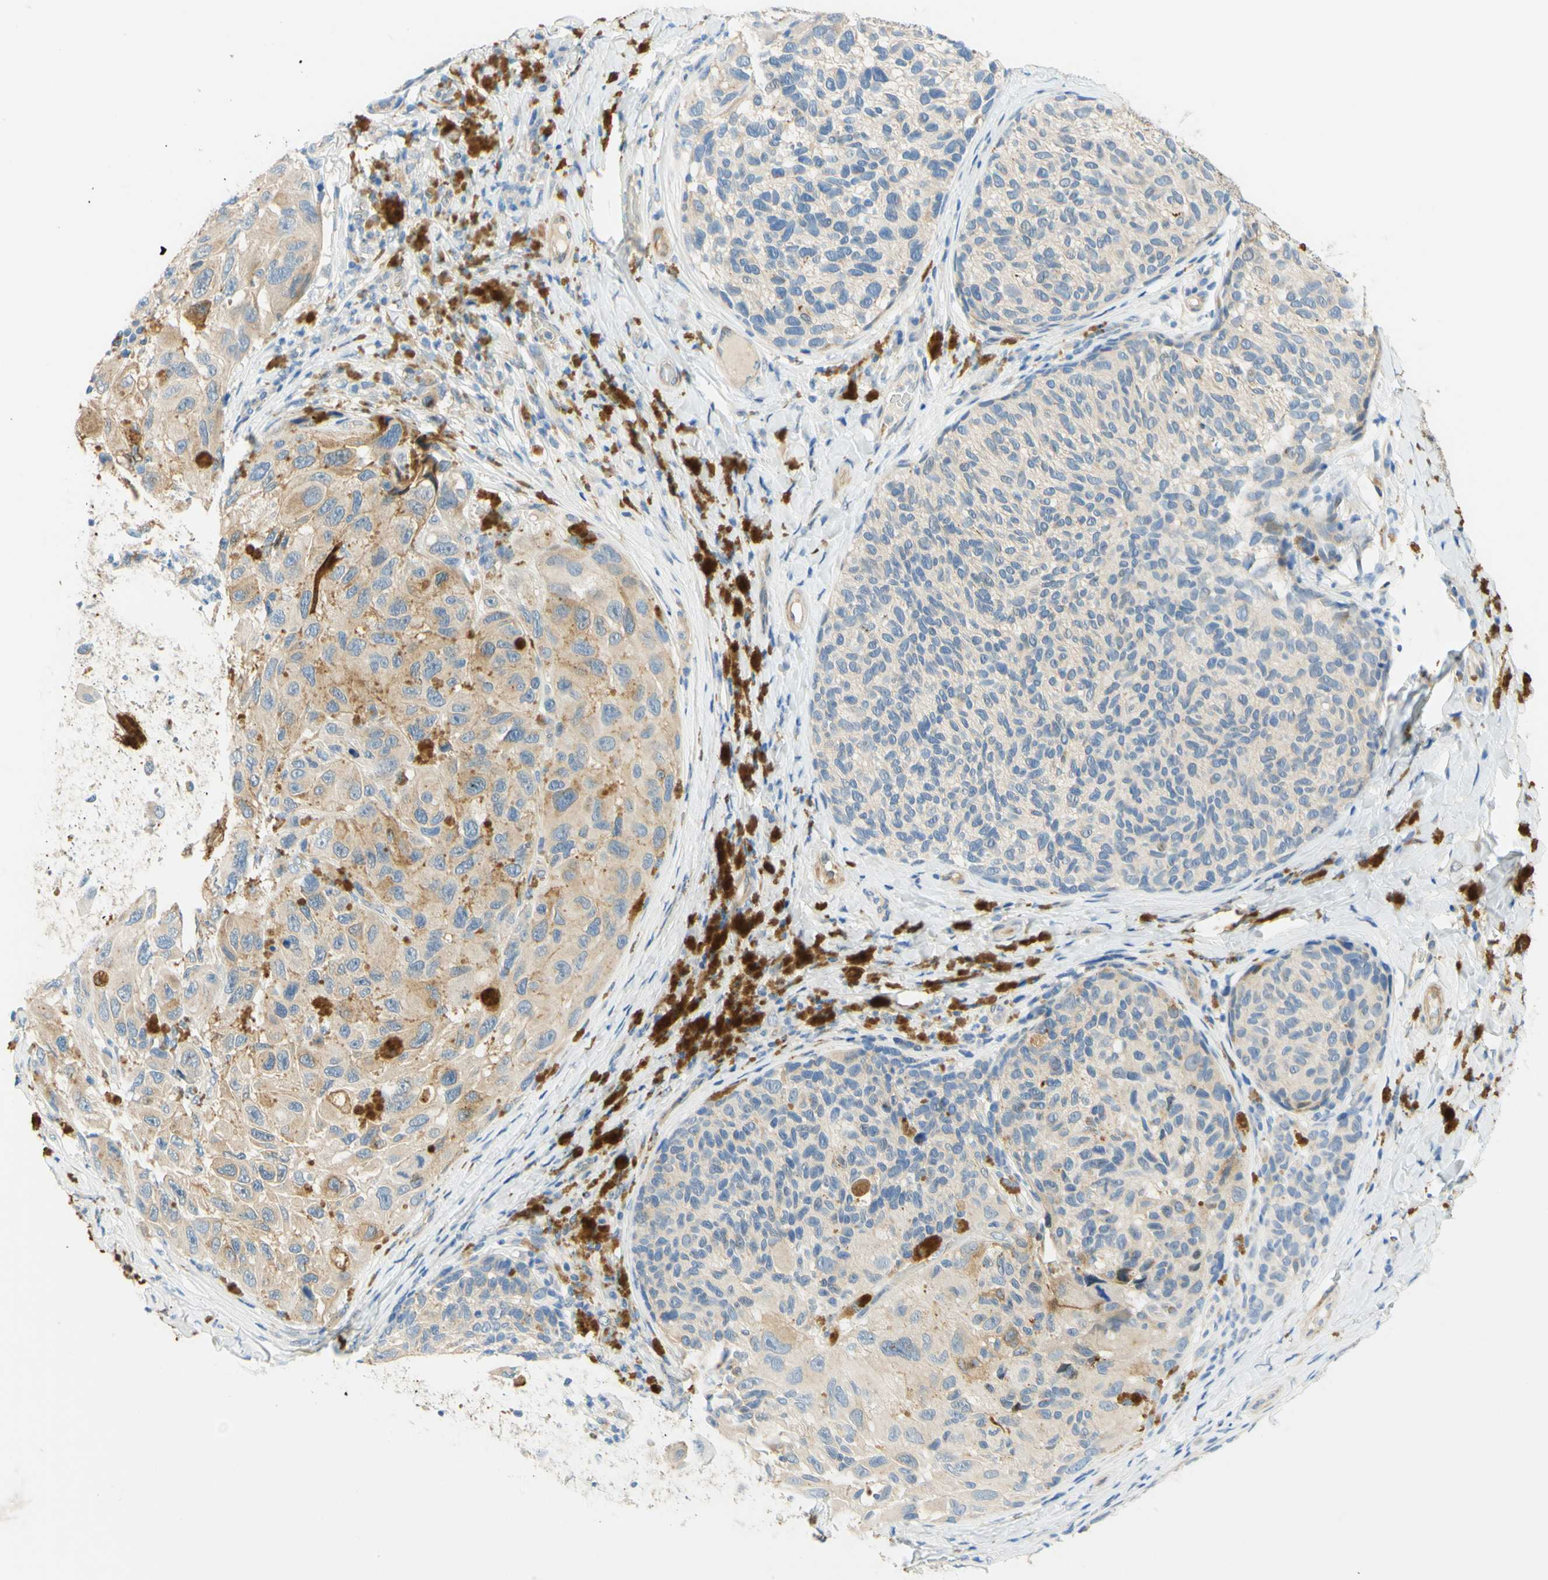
{"staining": {"intensity": "moderate", "quantity": ">75%", "location": "cytoplasmic/membranous"}, "tissue": "melanoma", "cell_type": "Tumor cells", "image_type": "cancer", "snomed": [{"axis": "morphology", "description": "Malignant melanoma, NOS"}, {"axis": "topography", "description": "Skin"}], "caption": "Immunohistochemistry of human malignant melanoma reveals medium levels of moderate cytoplasmic/membranous expression in about >75% of tumor cells.", "gene": "ENTREP2", "patient": {"sex": "female", "age": 73}}